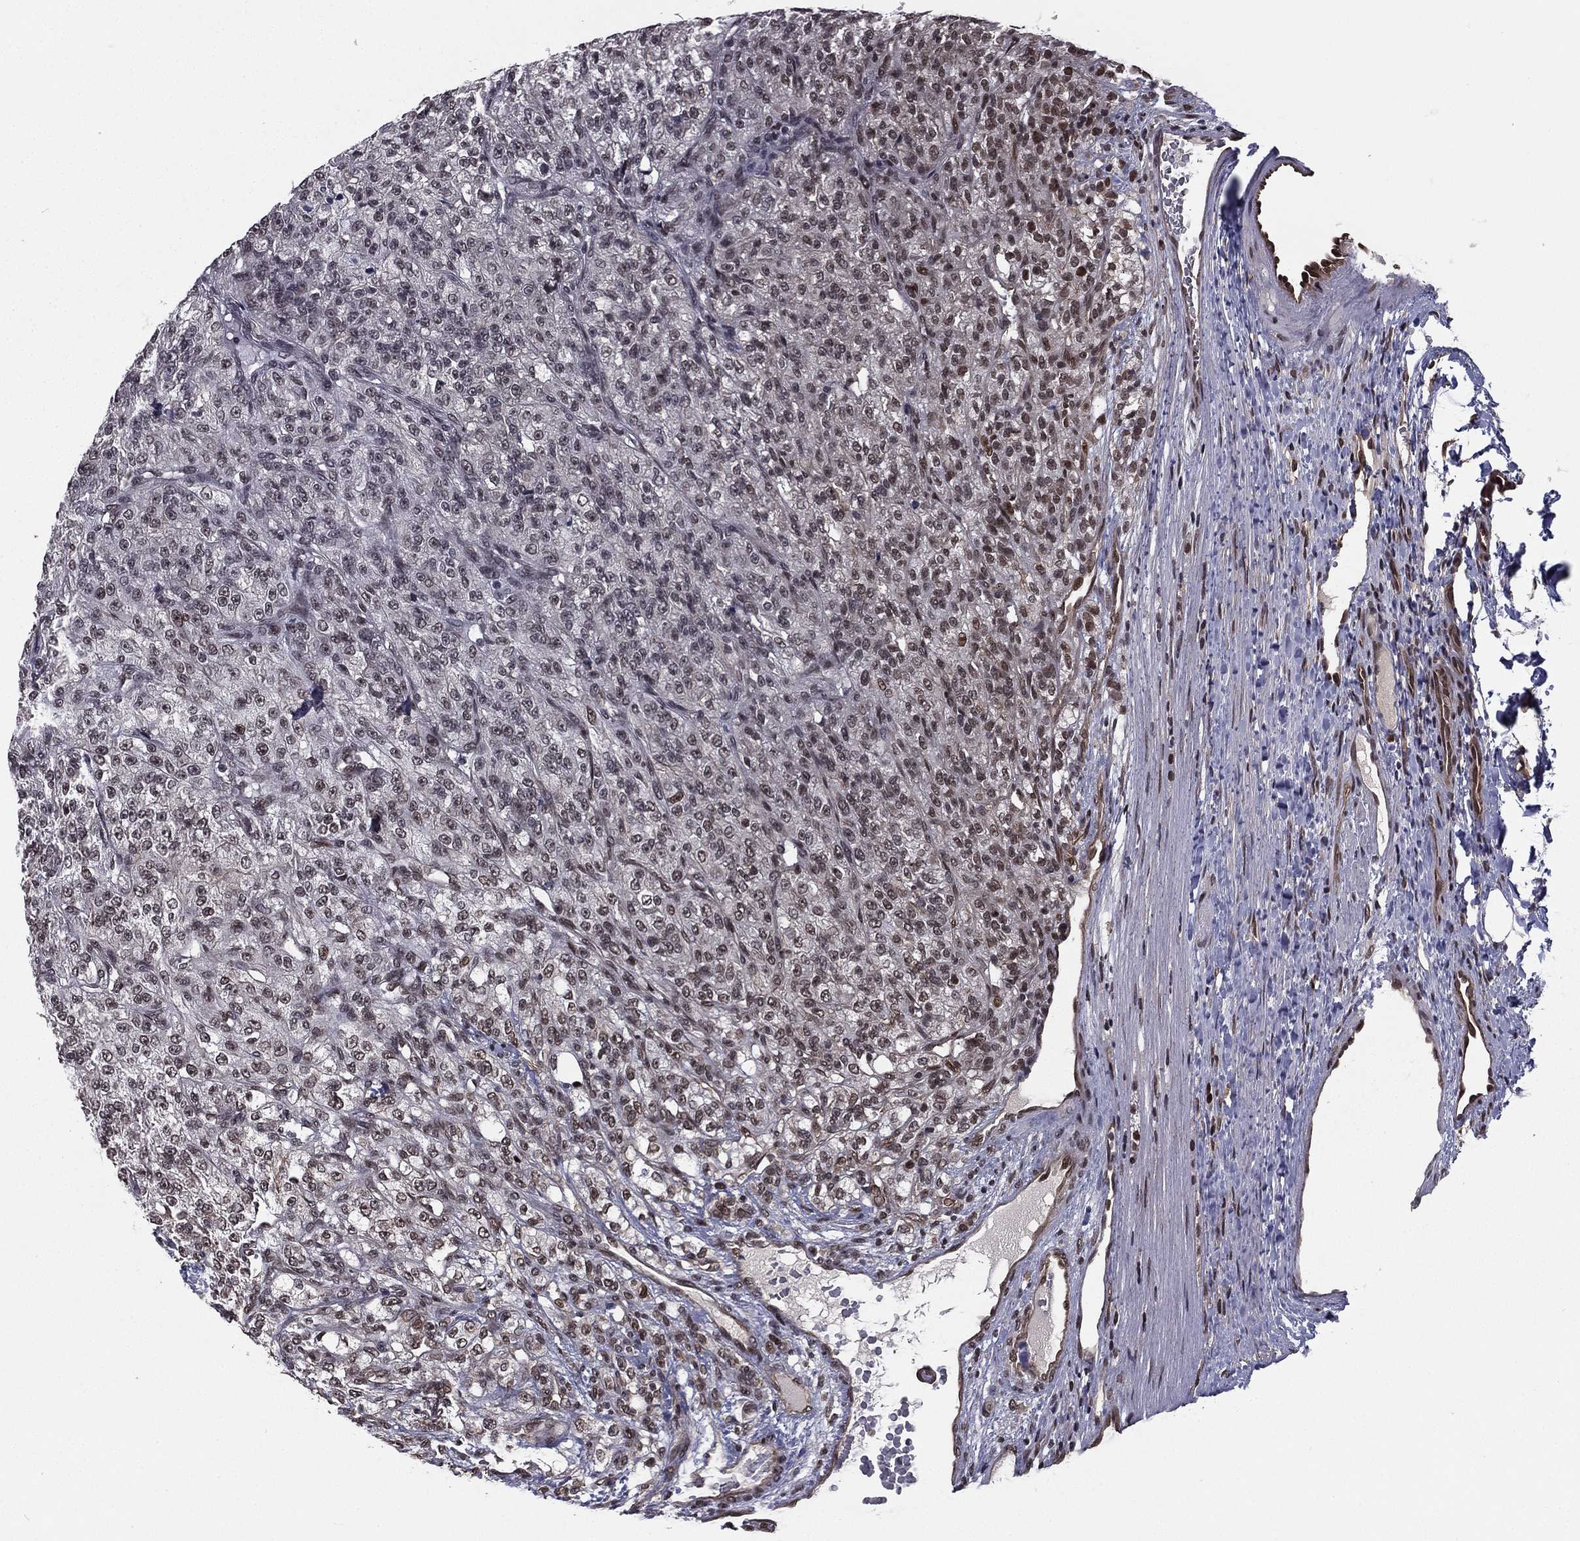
{"staining": {"intensity": "moderate", "quantity": "<25%", "location": "nuclear"}, "tissue": "renal cancer", "cell_type": "Tumor cells", "image_type": "cancer", "snomed": [{"axis": "morphology", "description": "Adenocarcinoma, NOS"}, {"axis": "topography", "description": "Kidney"}], "caption": "Immunohistochemistry micrograph of human renal adenocarcinoma stained for a protein (brown), which exhibits low levels of moderate nuclear staining in about <25% of tumor cells.", "gene": "RARB", "patient": {"sex": "female", "age": 63}}